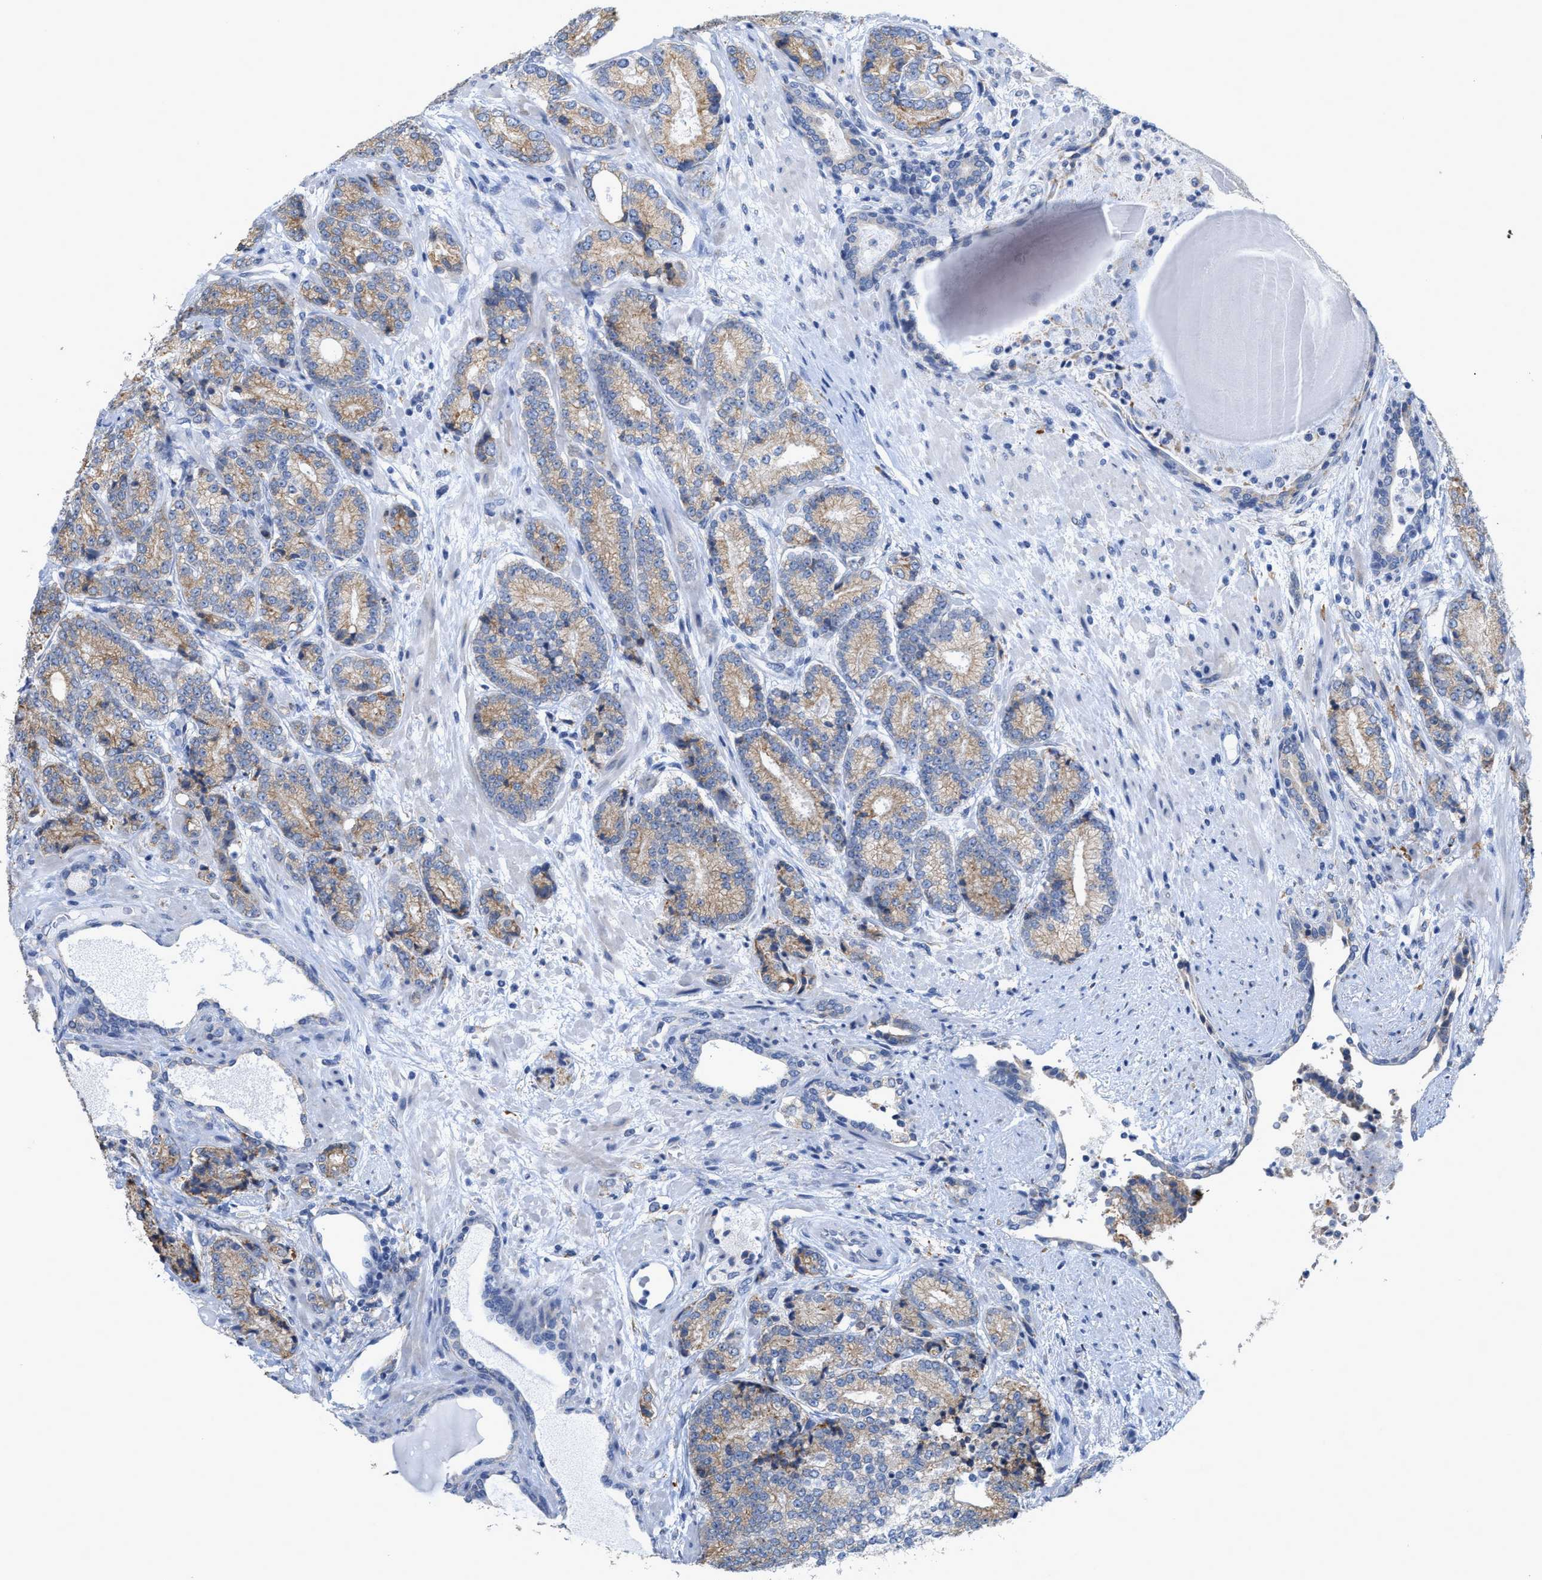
{"staining": {"intensity": "moderate", "quantity": ">75%", "location": "cytoplasmic/membranous"}, "tissue": "prostate cancer", "cell_type": "Tumor cells", "image_type": "cancer", "snomed": [{"axis": "morphology", "description": "Adenocarcinoma, High grade"}, {"axis": "topography", "description": "Prostate"}], "caption": "Human high-grade adenocarcinoma (prostate) stained for a protein (brown) displays moderate cytoplasmic/membranous positive expression in about >75% of tumor cells.", "gene": "RYR2", "patient": {"sex": "male", "age": 61}}